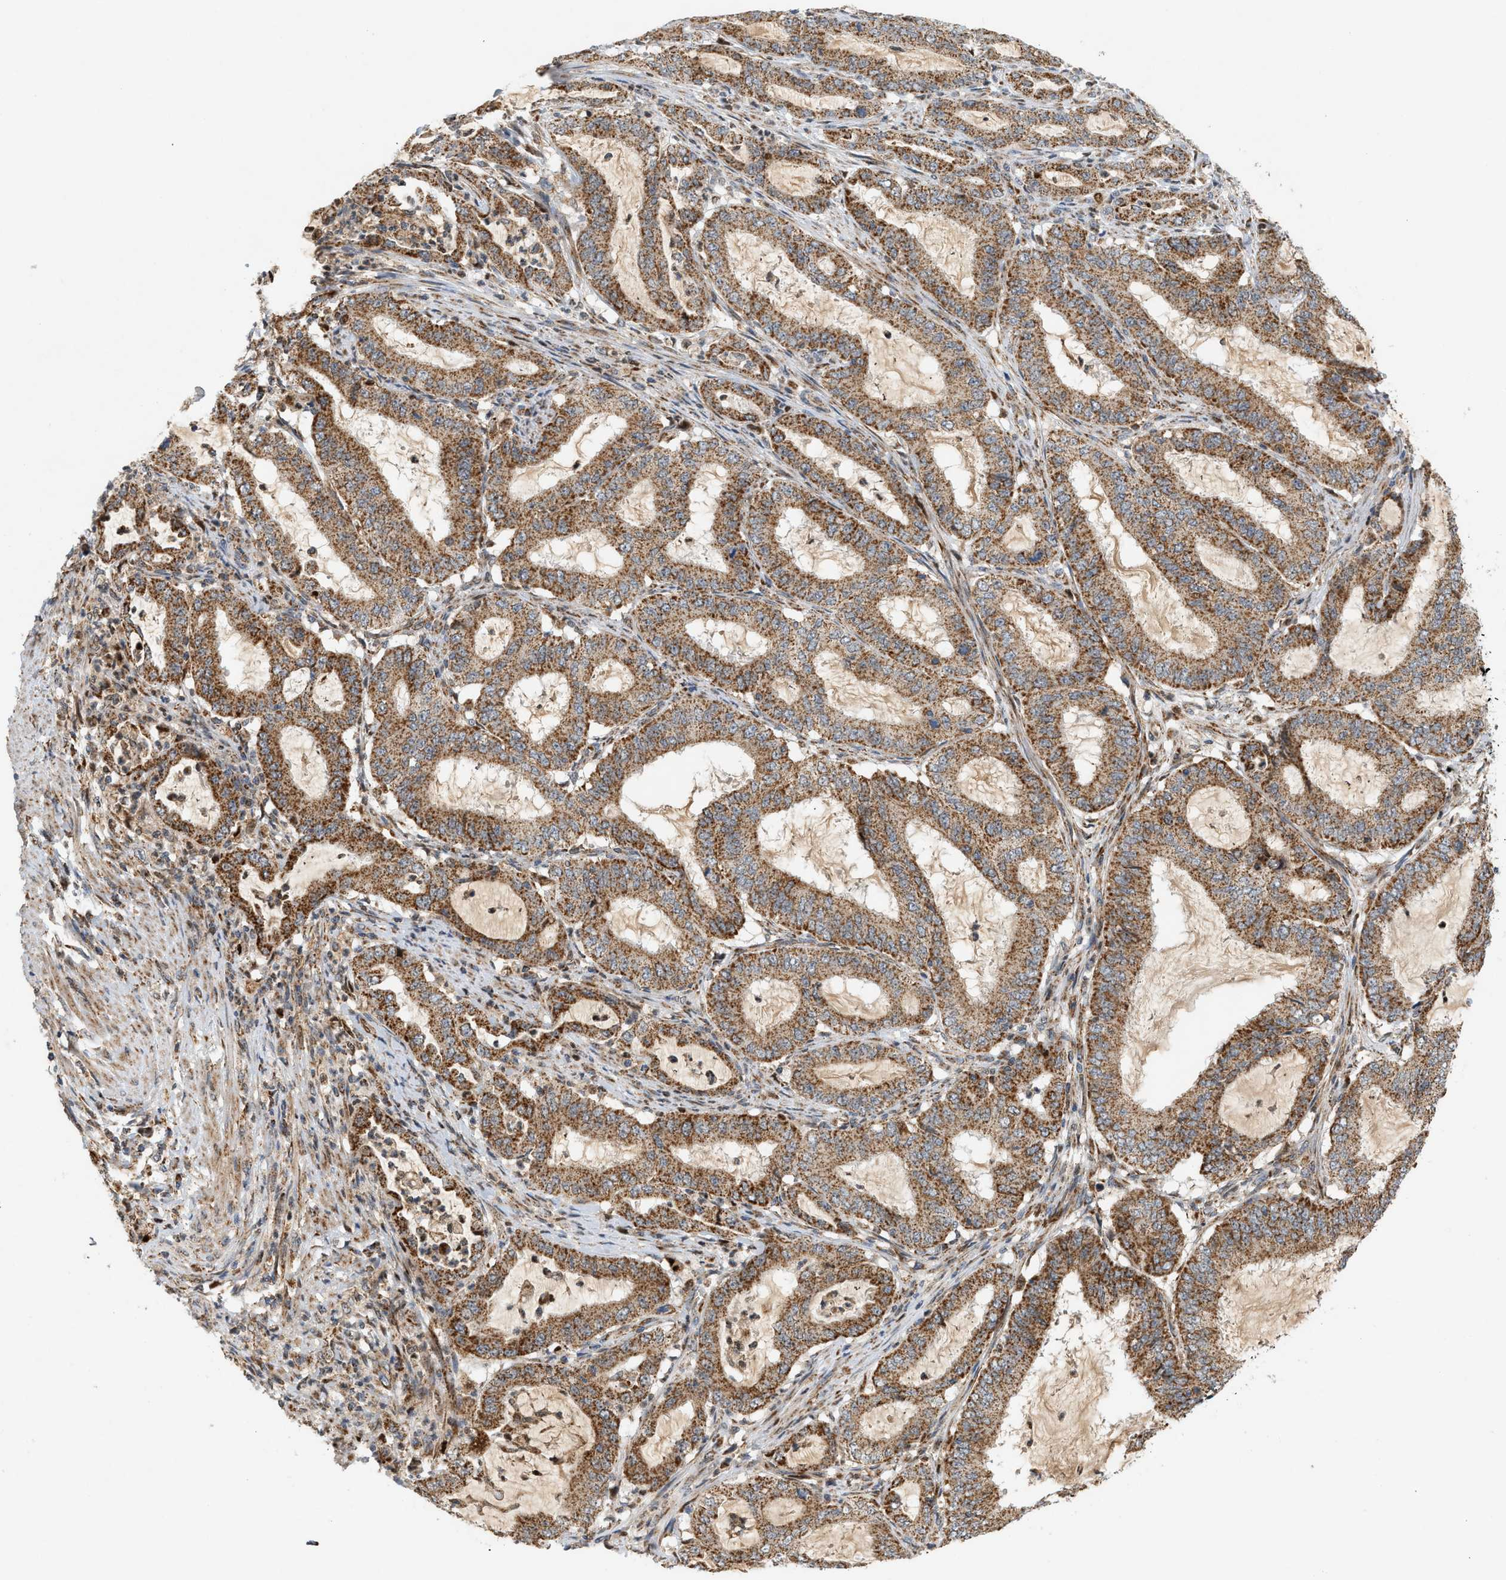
{"staining": {"intensity": "moderate", "quantity": ">75%", "location": "cytoplasmic/membranous"}, "tissue": "endometrial cancer", "cell_type": "Tumor cells", "image_type": "cancer", "snomed": [{"axis": "morphology", "description": "Adenocarcinoma, NOS"}, {"axis": "topography", "description": "Endometrium"}], "caption": "A histopathology image showing moderate cytoplasmic/membranous expression in approximately >75% of tumor cells in endometrial adenocarcinoma, as visualized by brown immunohistochemical staining.", "gene": "MCU", "patient": {"sex": "female", "age": 70}}